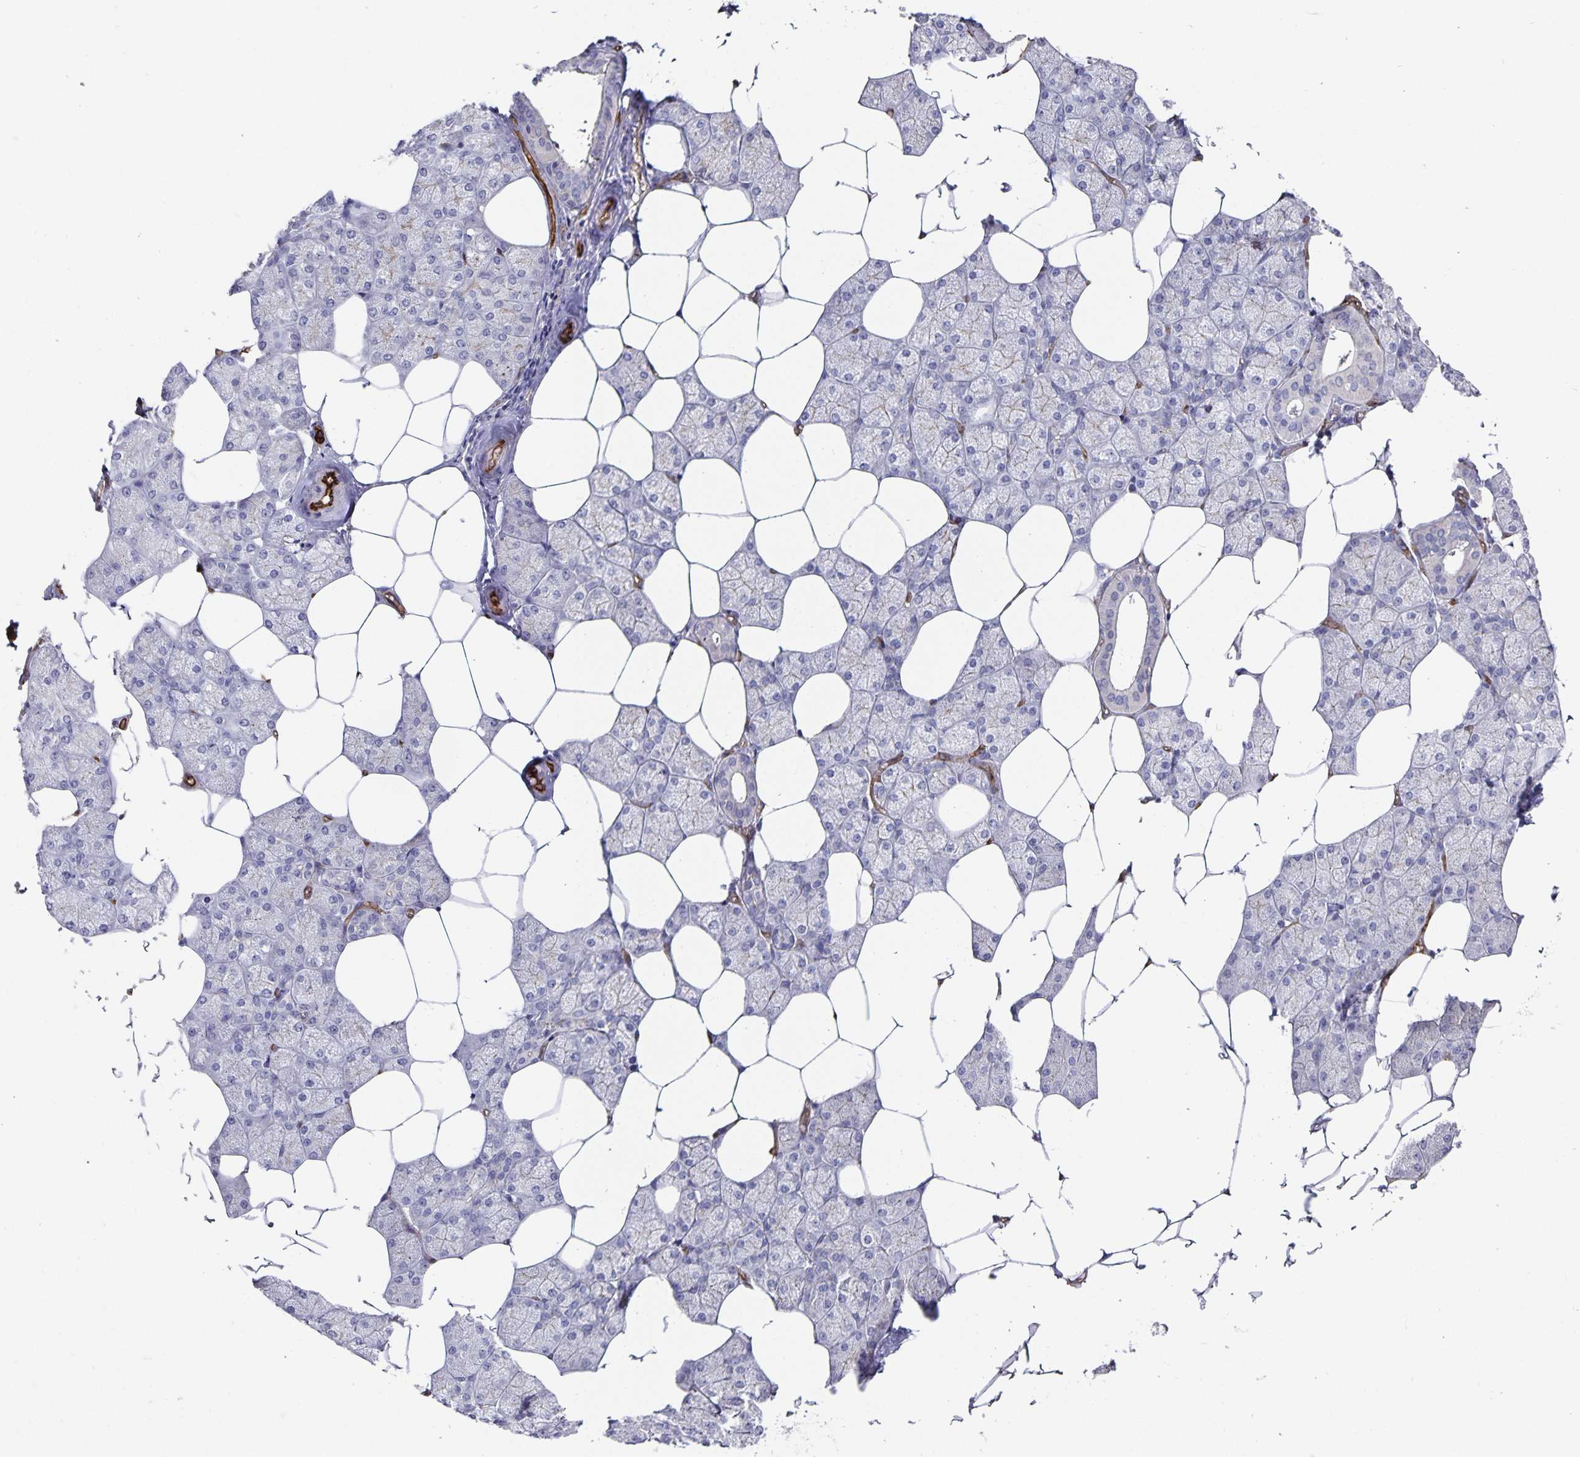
{"staining": {"intensity": "weak", "quantity": "<25%", "location": "cytoplasmic/membranous"}, "tissue": "salivary gland", "cell_type": "Glandular cells", "image_type": "normal", "snomed": [{"axis": "morphology", "description": "Normal tissue, NOS"}, {"axis": "topography", "description": "Salivary gland"}], "caption": "Immunohistochemistry (IHC) of unremarkable salivary gland exhibits no positivity in glandular cells.", "gene": "PODXL", "patient": {"sex": "female", "age": 43}}